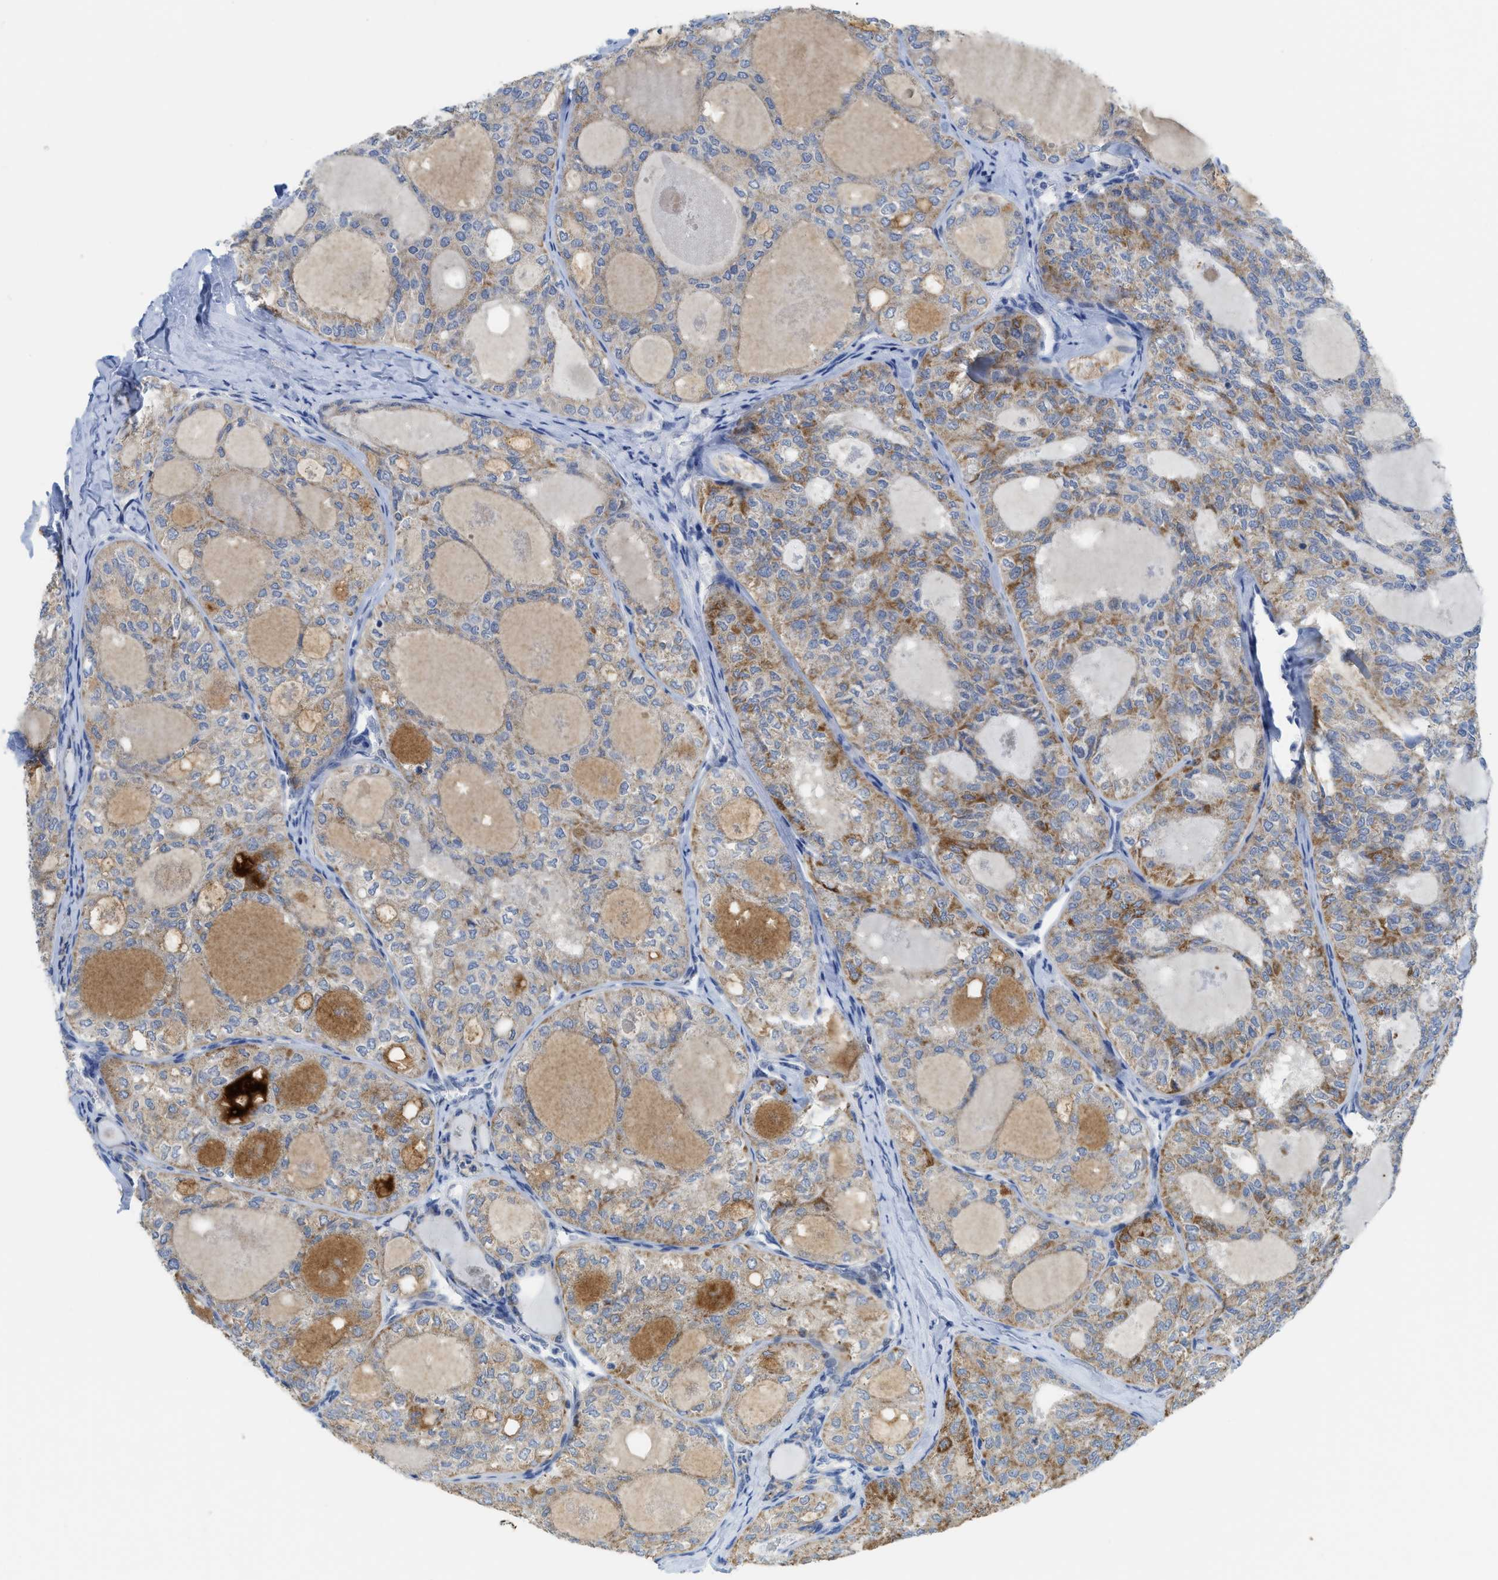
{"staining": {"intensity": "moderate", "quantity": ">75%", "location": "cytoplasmic/membranous"}, "tissue": "thyroid cancer", "cell_type": "Tumor cells", "image_type": "cancer", "snomed": [{"axis": "morphology", "description": "Follicular adenoma carcinoma, NOS"}, {"axis": "topography", "description": "Thyroid gland"}], "caption": "Tumor cells display medium levels of moderate cytoplasmic/membranous expression in approximately >75% of cells in thyroid cancer (follicular adenoma carcinoma).", "gene": "GATD3", "patient": {"sex": "male", "age": 75}}